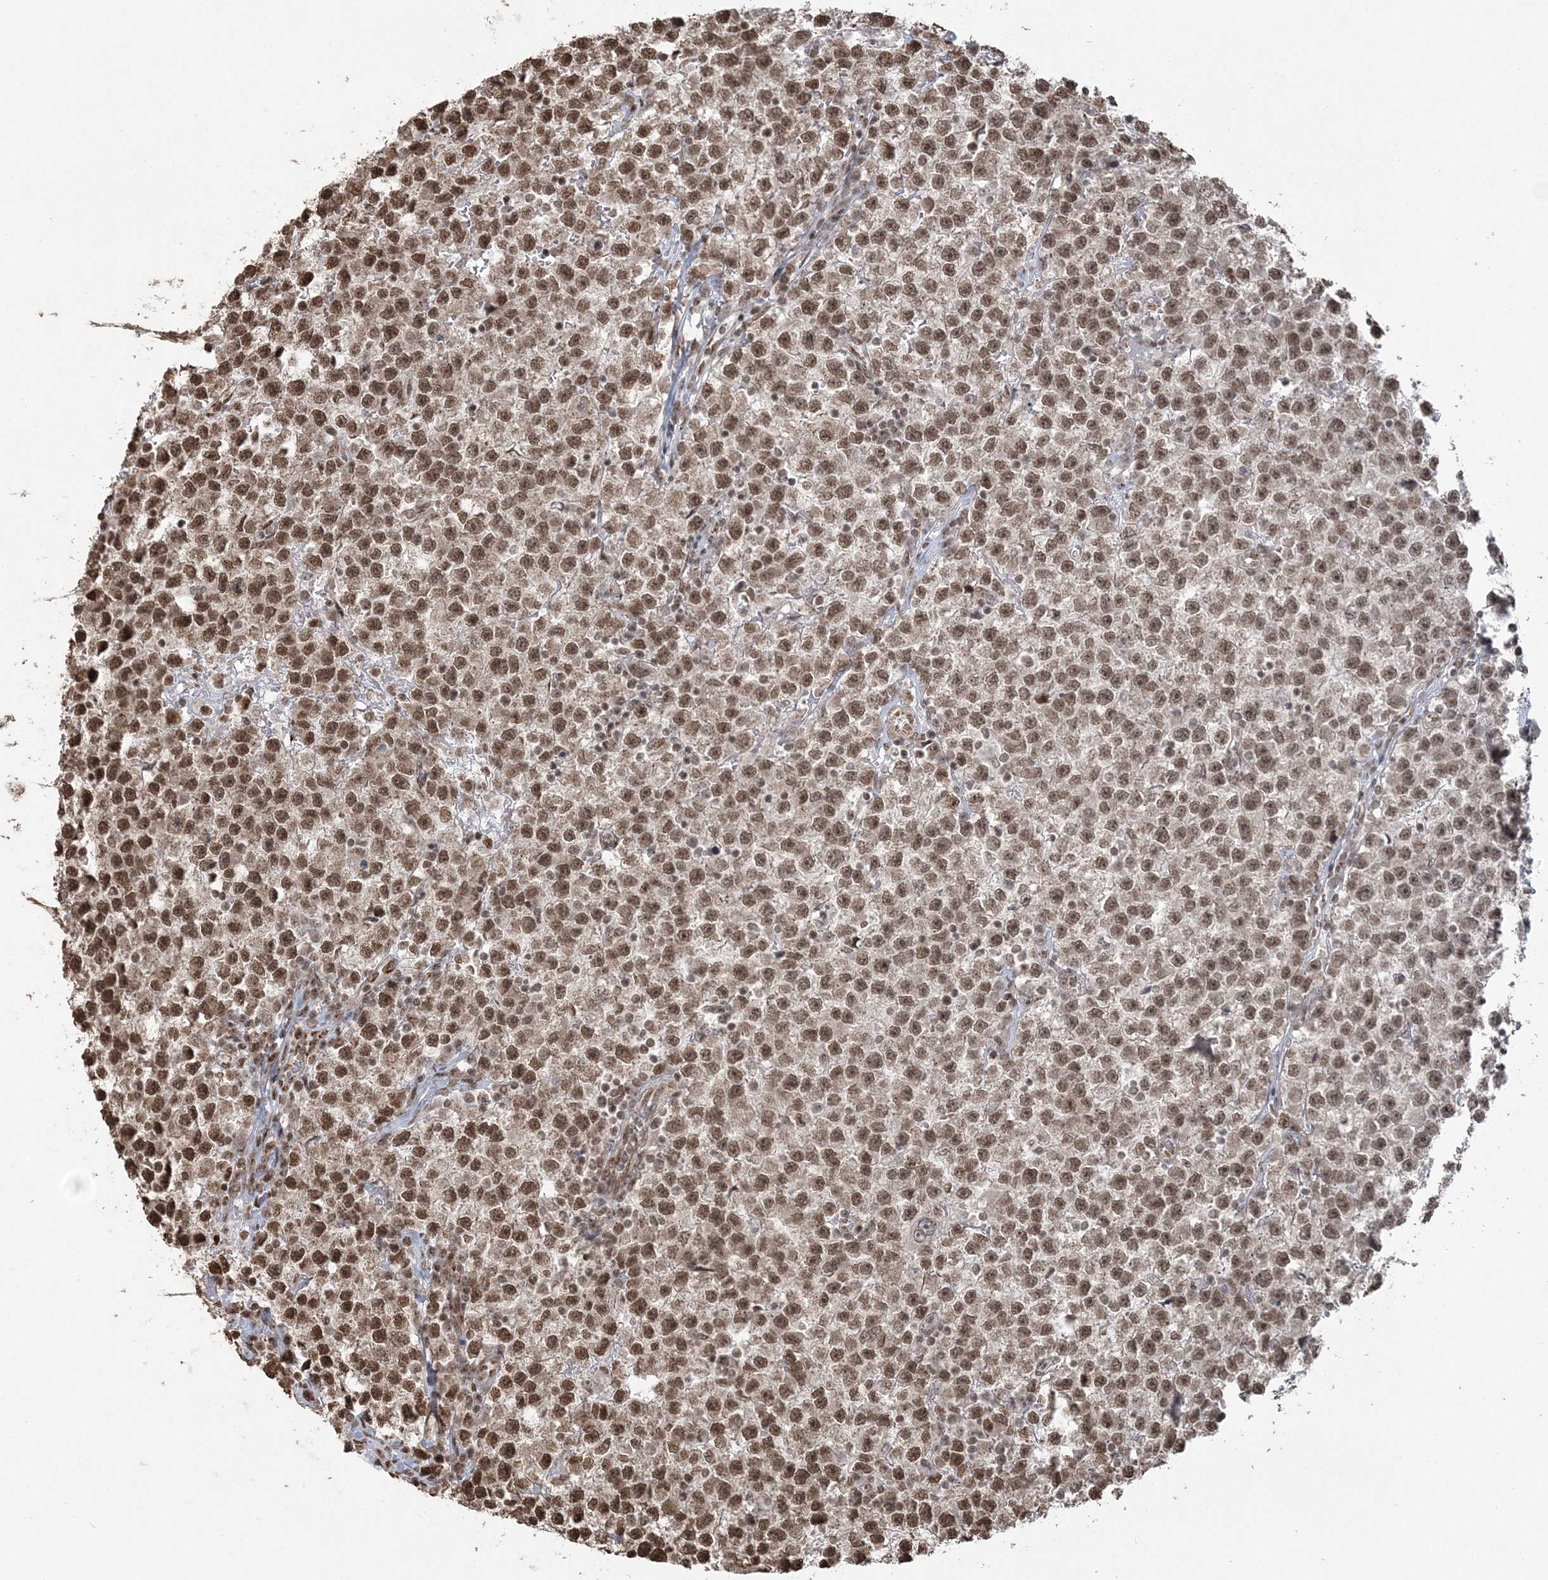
{"staining": {"intensity": "moderate", "quantity": ">75%", "location": "nuclear"}, "tissue": "testis cancer", "cell_type": "Tumor cells", "image_type": "cancer", "snomed": [{"axis": "morphology", "description": "Seminoma, NOS"}, {"axis": "topography", "description": "Testis"}], "caption": "Immunohistochemical staining of human testis seminoma displays moderate nuclear protein staining in approximately >75% of tumor cells. The protein is stained brown, and the nuclei are stained in blue (DAB (3,3'-diaminobenzidine) IHC with brightfield microscopy, high magnification).", "gene": "ZNF839", "patient": {"sex": "male", "age": 22}}